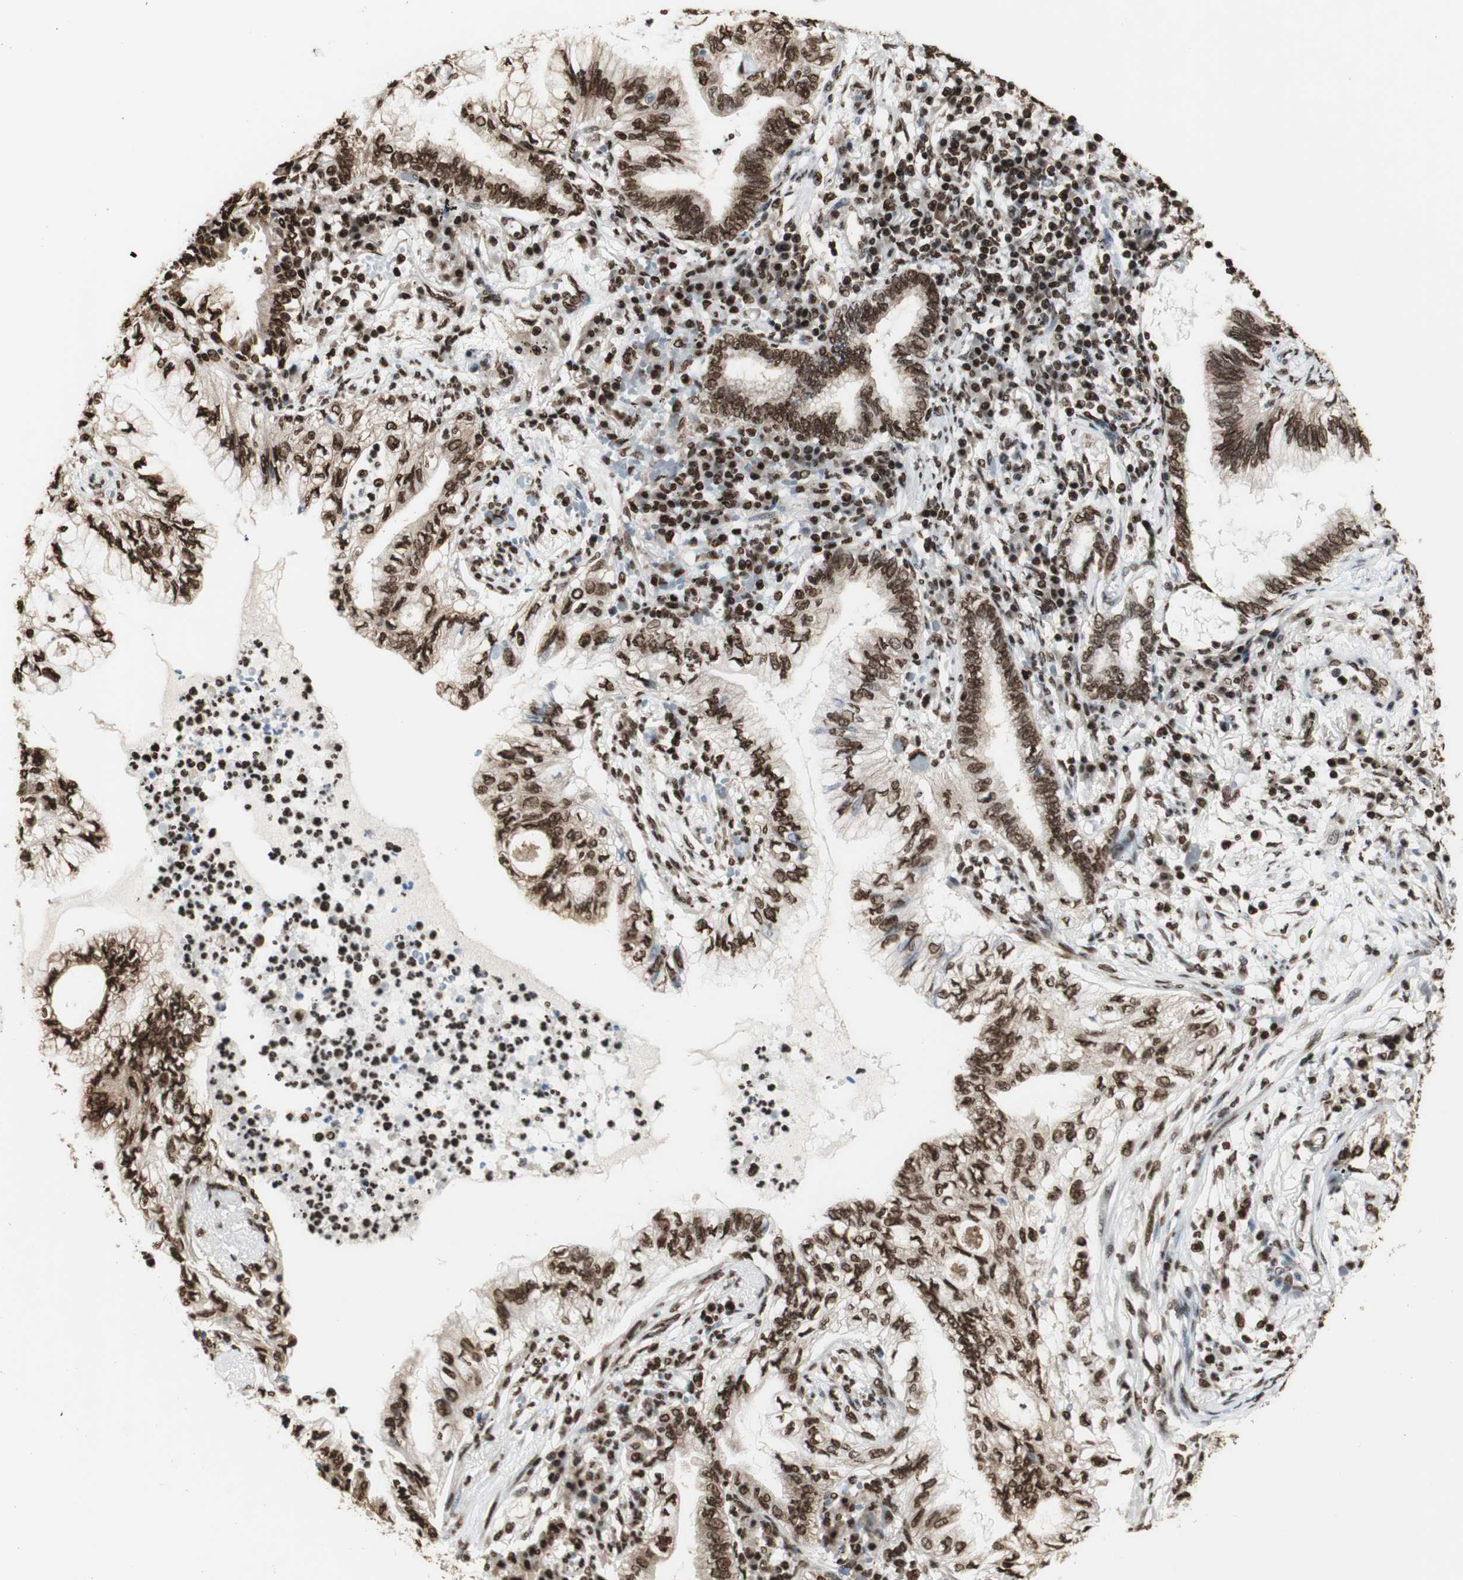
{"staining": {"intensity": "strong", "quantity": ">75%", "location": "cytoplasmic/membranous,nuclear"}, "tissue": "lung cancer", "cell_type": "Tumor cells", "image_type": "cancer", "snomed": [{"axis": "morphology", "description": "Normal tissue, NOS"}, {"axis": "morphology", "description": "Adenocarcinoma, NOS"}, {"axis": "topography", "description": "Bronchus"}, {"axis": "topography", "description": "Lung"}], "caption": "Immunohistochemical staining of lung cancer (adenocarcinoma) demonstrates strong cytoplasmic/membranous and nuclear protein expression in about >75% of tumor cells.", "gene": "HNRNPA2B1", "patient": {"sex": "female", "age": 70}}